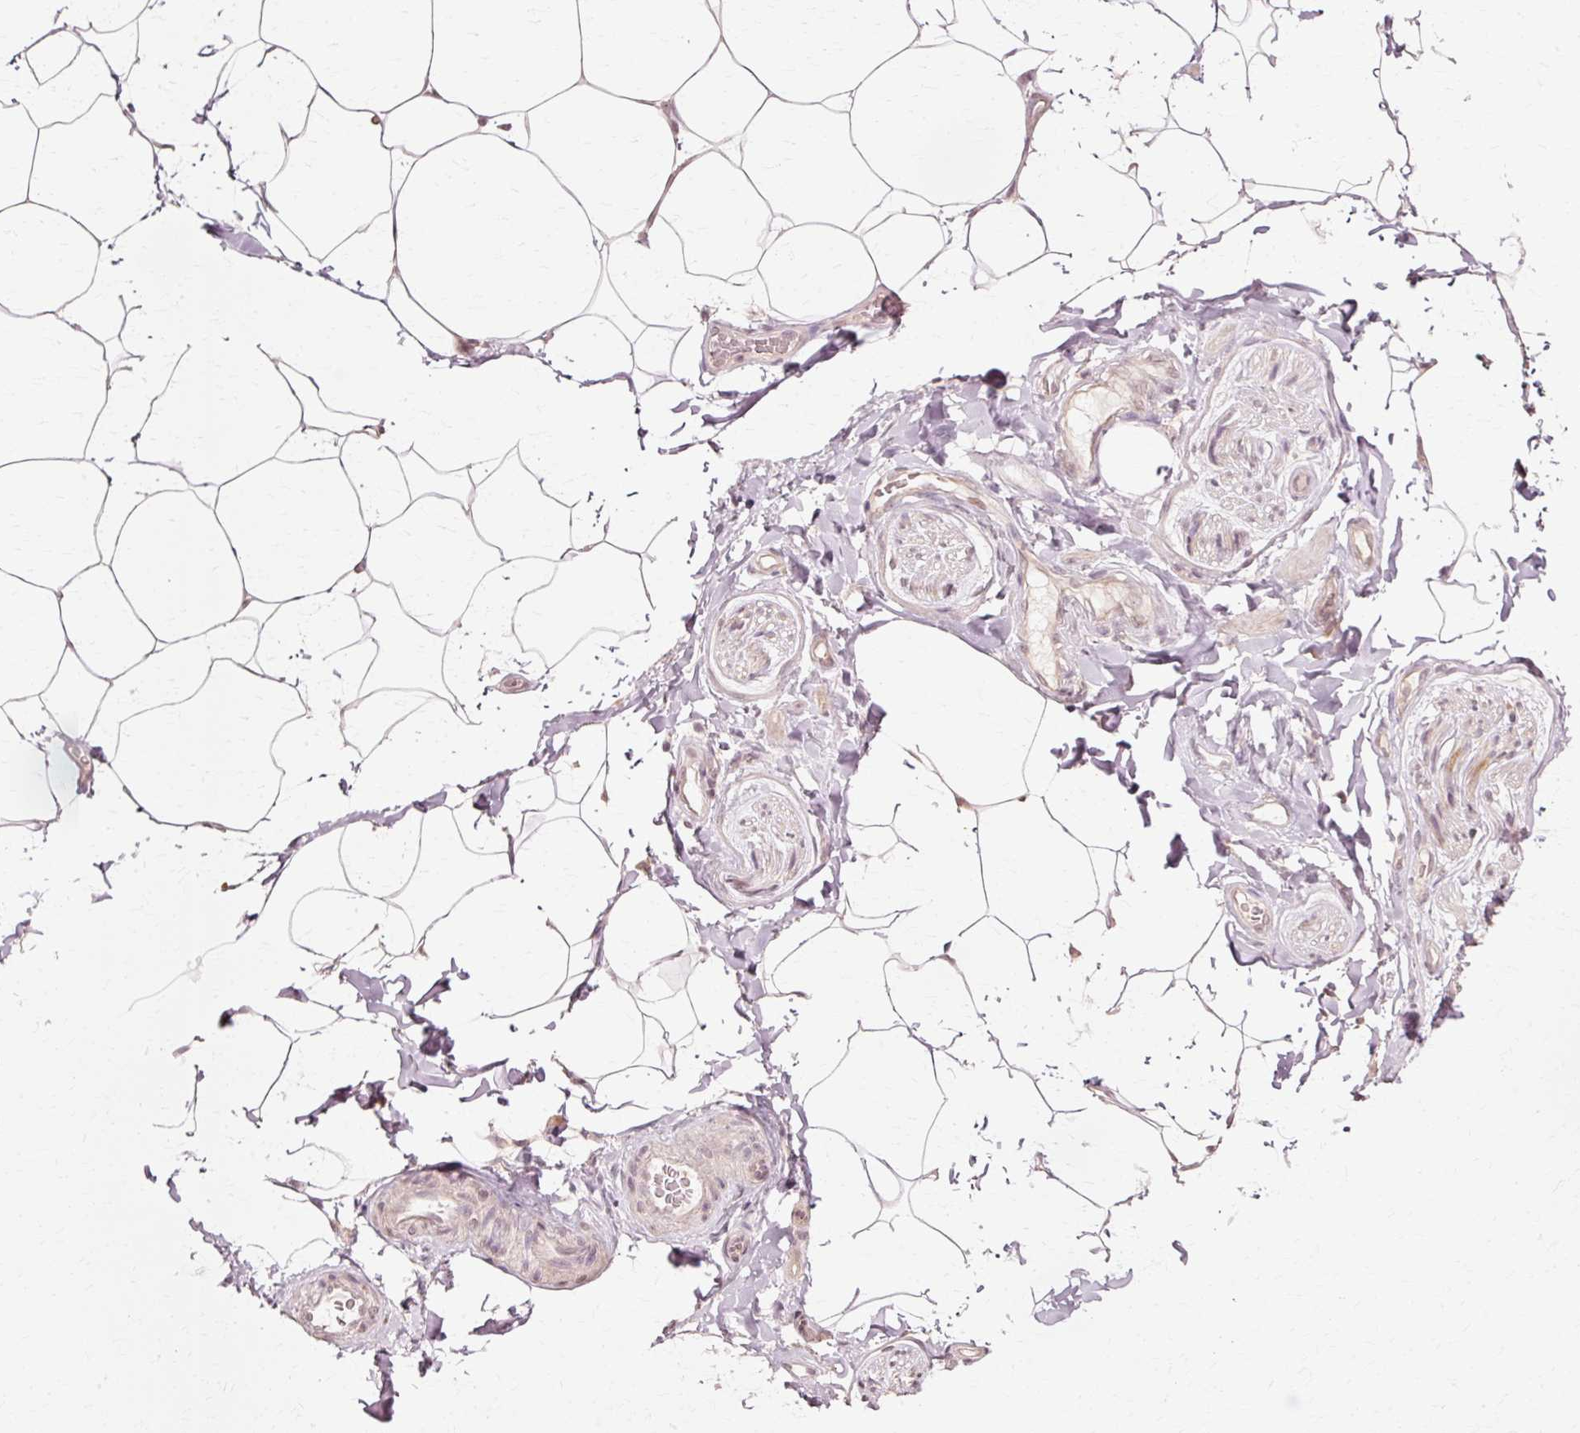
{"staining": {"intensity": "negative", "quantity": "none", "location": "none"}, "tissue": "adipose tissue", "cell_type": "Adipocytes", "image_type": "normal", "snomed": [{"axis": "morphology", "description": "Normal tissue, NOS"}, {"axis": "topography", "description": "Vascular tissue"}, {"axis": "topography", "description": "Peripheral nerve tissue"}], "caption": "Immunohistochemistry (IHC) micrograph of benign human adipose tissue stained for a protein (brown), which exhibits no staining in adipocytes. Brightfield microscopy of immunohistochemistry (IHC) stained with DAB (3,3'-diaminobenzidine) (brown) and hematoxylin (blue), captured at high magnification.", "gene": "RGPD5", "patient": {"sex": "male", "age": 41}}